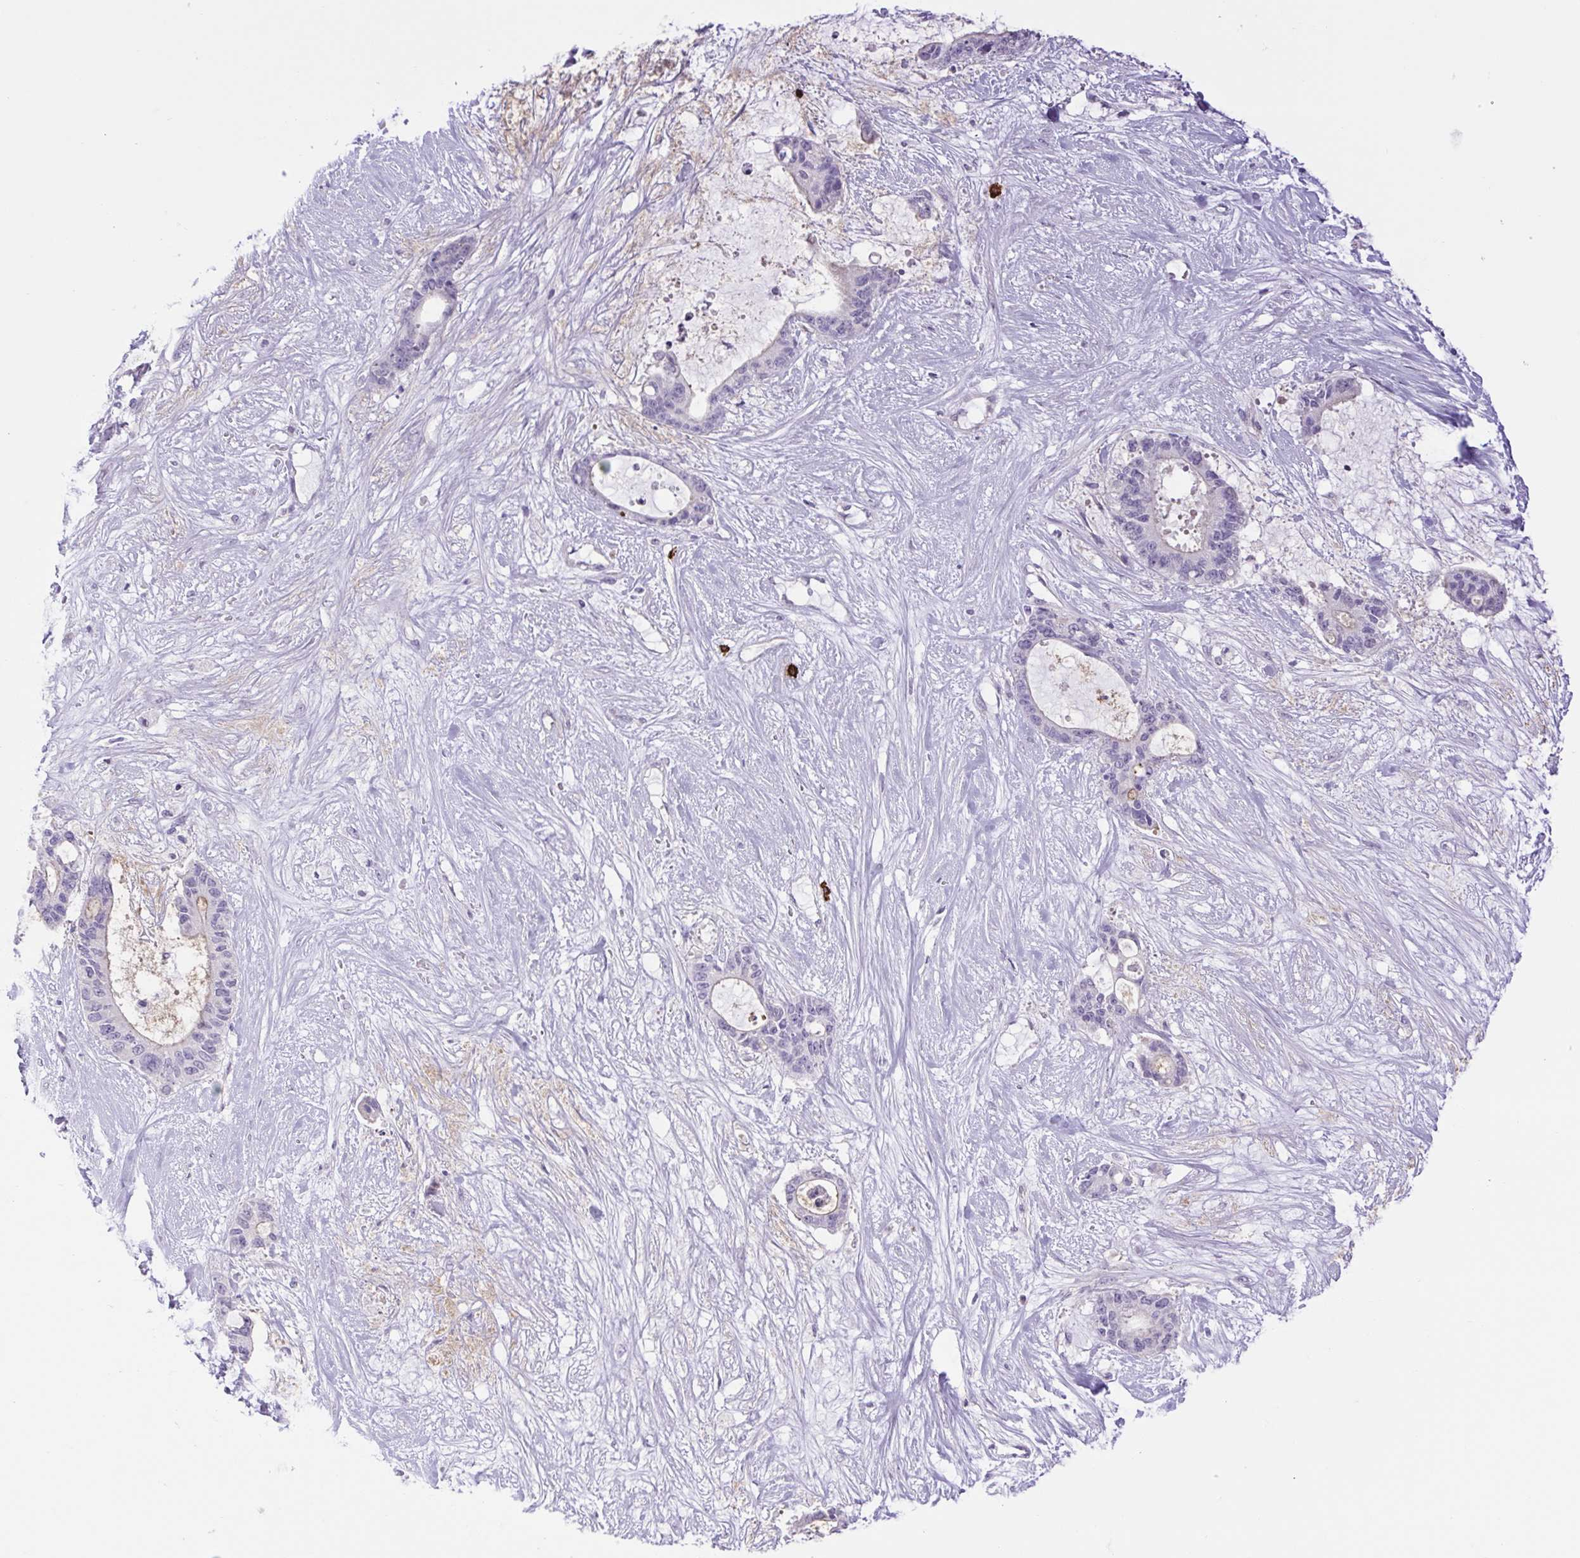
{"staining": {"intensity": "negative", "quantity": "none", "location": "none"}, "tissue": "liver cancer", "cell_type": "Tumor cells", "image_type": "cancer", "snomed": [{"axis": "morphology", "description": "Normal tissue, NOS"}, {"axis": "morphology", "description": "Cholangiocarcinoma"}, {"axis": "topography", "description": "Liver"}, {"axis": "topography", "description": "Peripheral nerve tissue"}], "caption": "This photomicrograph is of cholangiocarcinoma (liver) stained with immunohistochemistry (IHC) to label a protein in brown with the nuclei are counter-stained blue. There is no expression in tumor cells. (DAB immunohistochemistry with hematoxylin counter stain).", "gene": "FAM177B", "patient": {"sex": "female", "age": 73}}